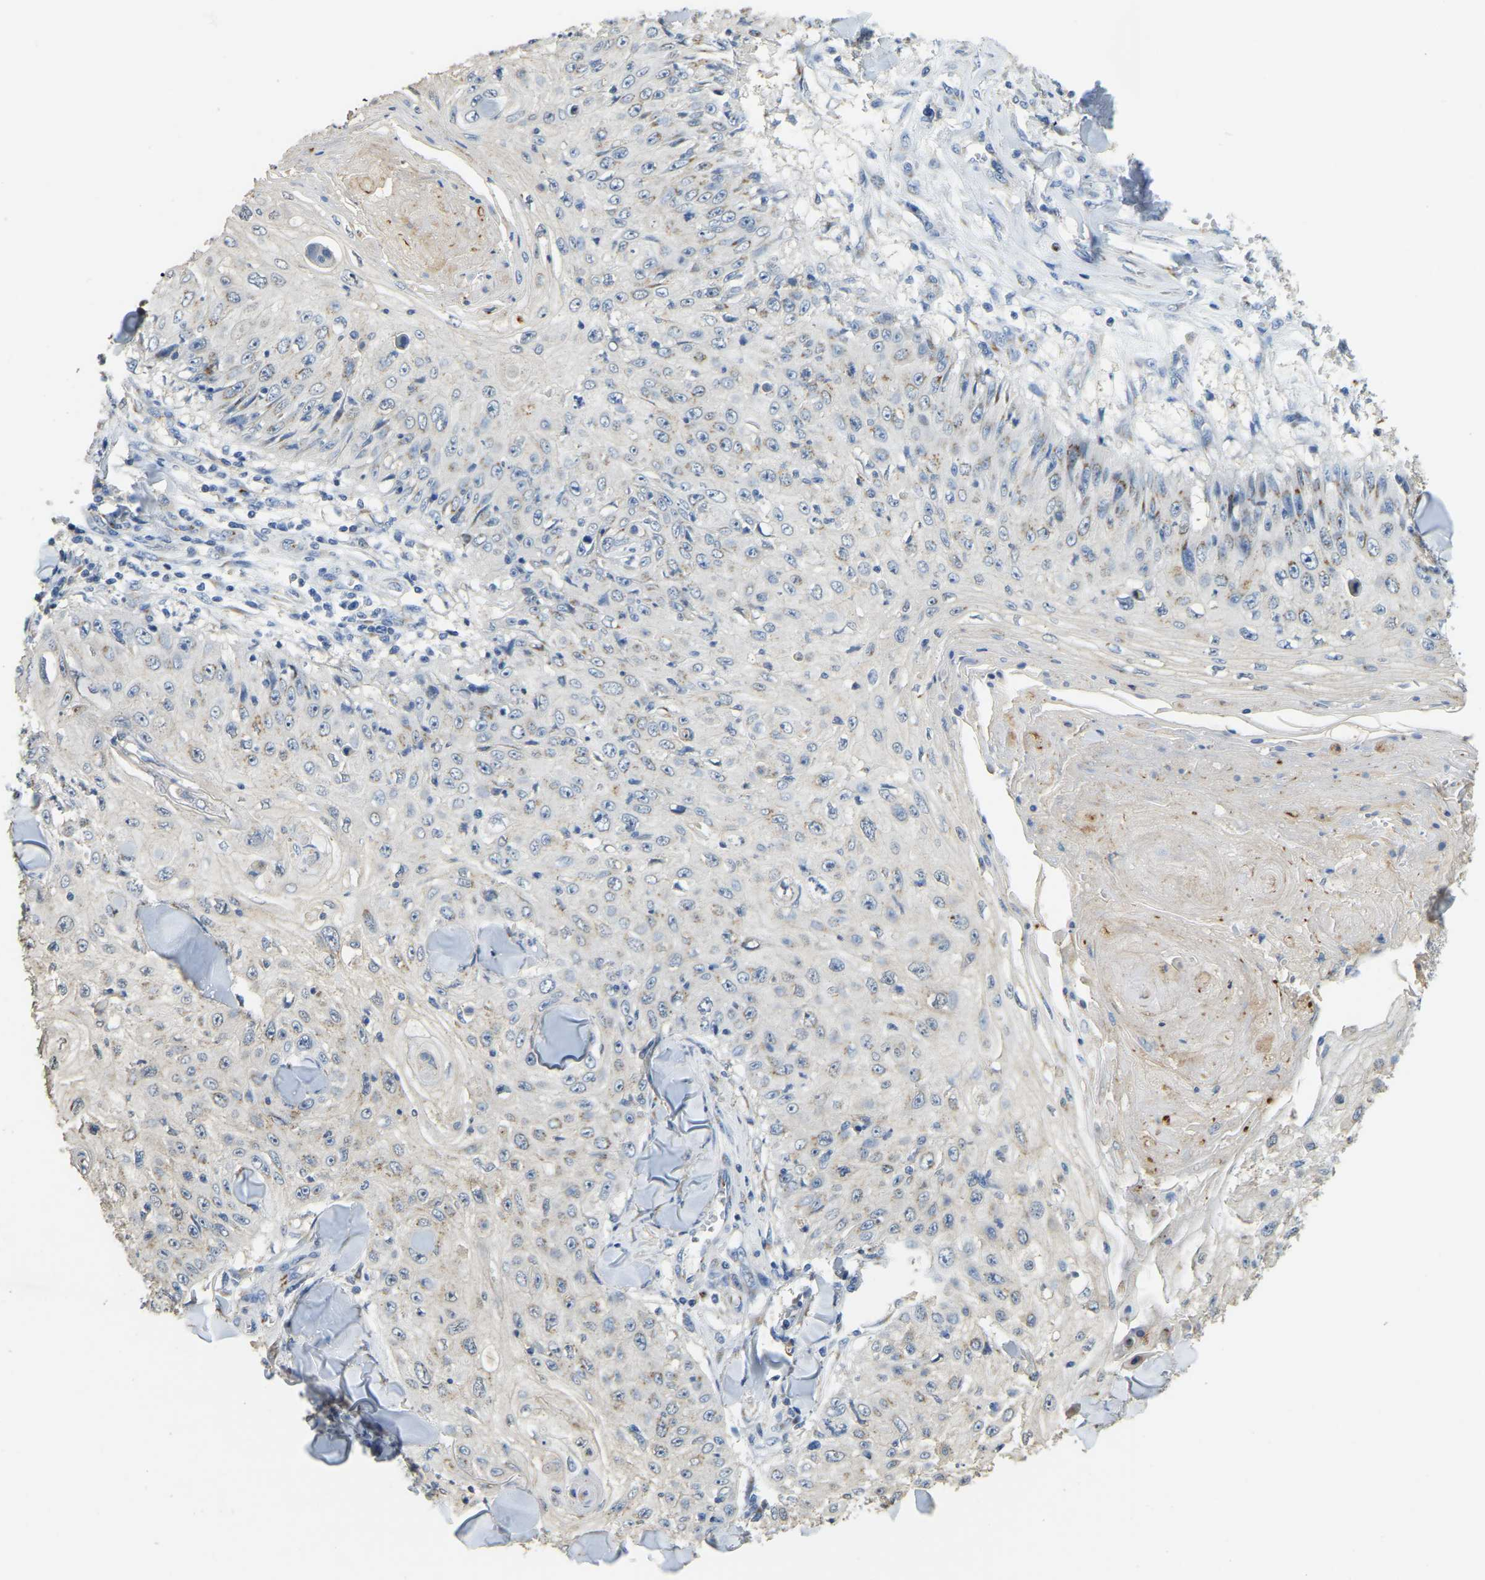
{"staining": {"intensity": "weak", "quantity": "<25%", "location": "cytoplasmic/membranous"}, "tissue": "skin cancer", "cell_type": "Tumor cells", "image_type": "cancer", "snomed": [{"axis": "morphology", "description": "Squamous cell carcinoma, NOS"}, {"axis": "topography", "description": "Skin"}], "caption": "DAB (3,3'-diaminobenzidine) immunohistochemical staining of human skin cancer (squamous cell carcinoma) displays no significant expression in tumor cells. The staining is performed using DAB (3,3'-diaminobenzidine) brown chromogen with nuclei counter-stained in using hematoxylin.", "gene": "FAM174A", "patient": {"sex": "male", "age": 86}}